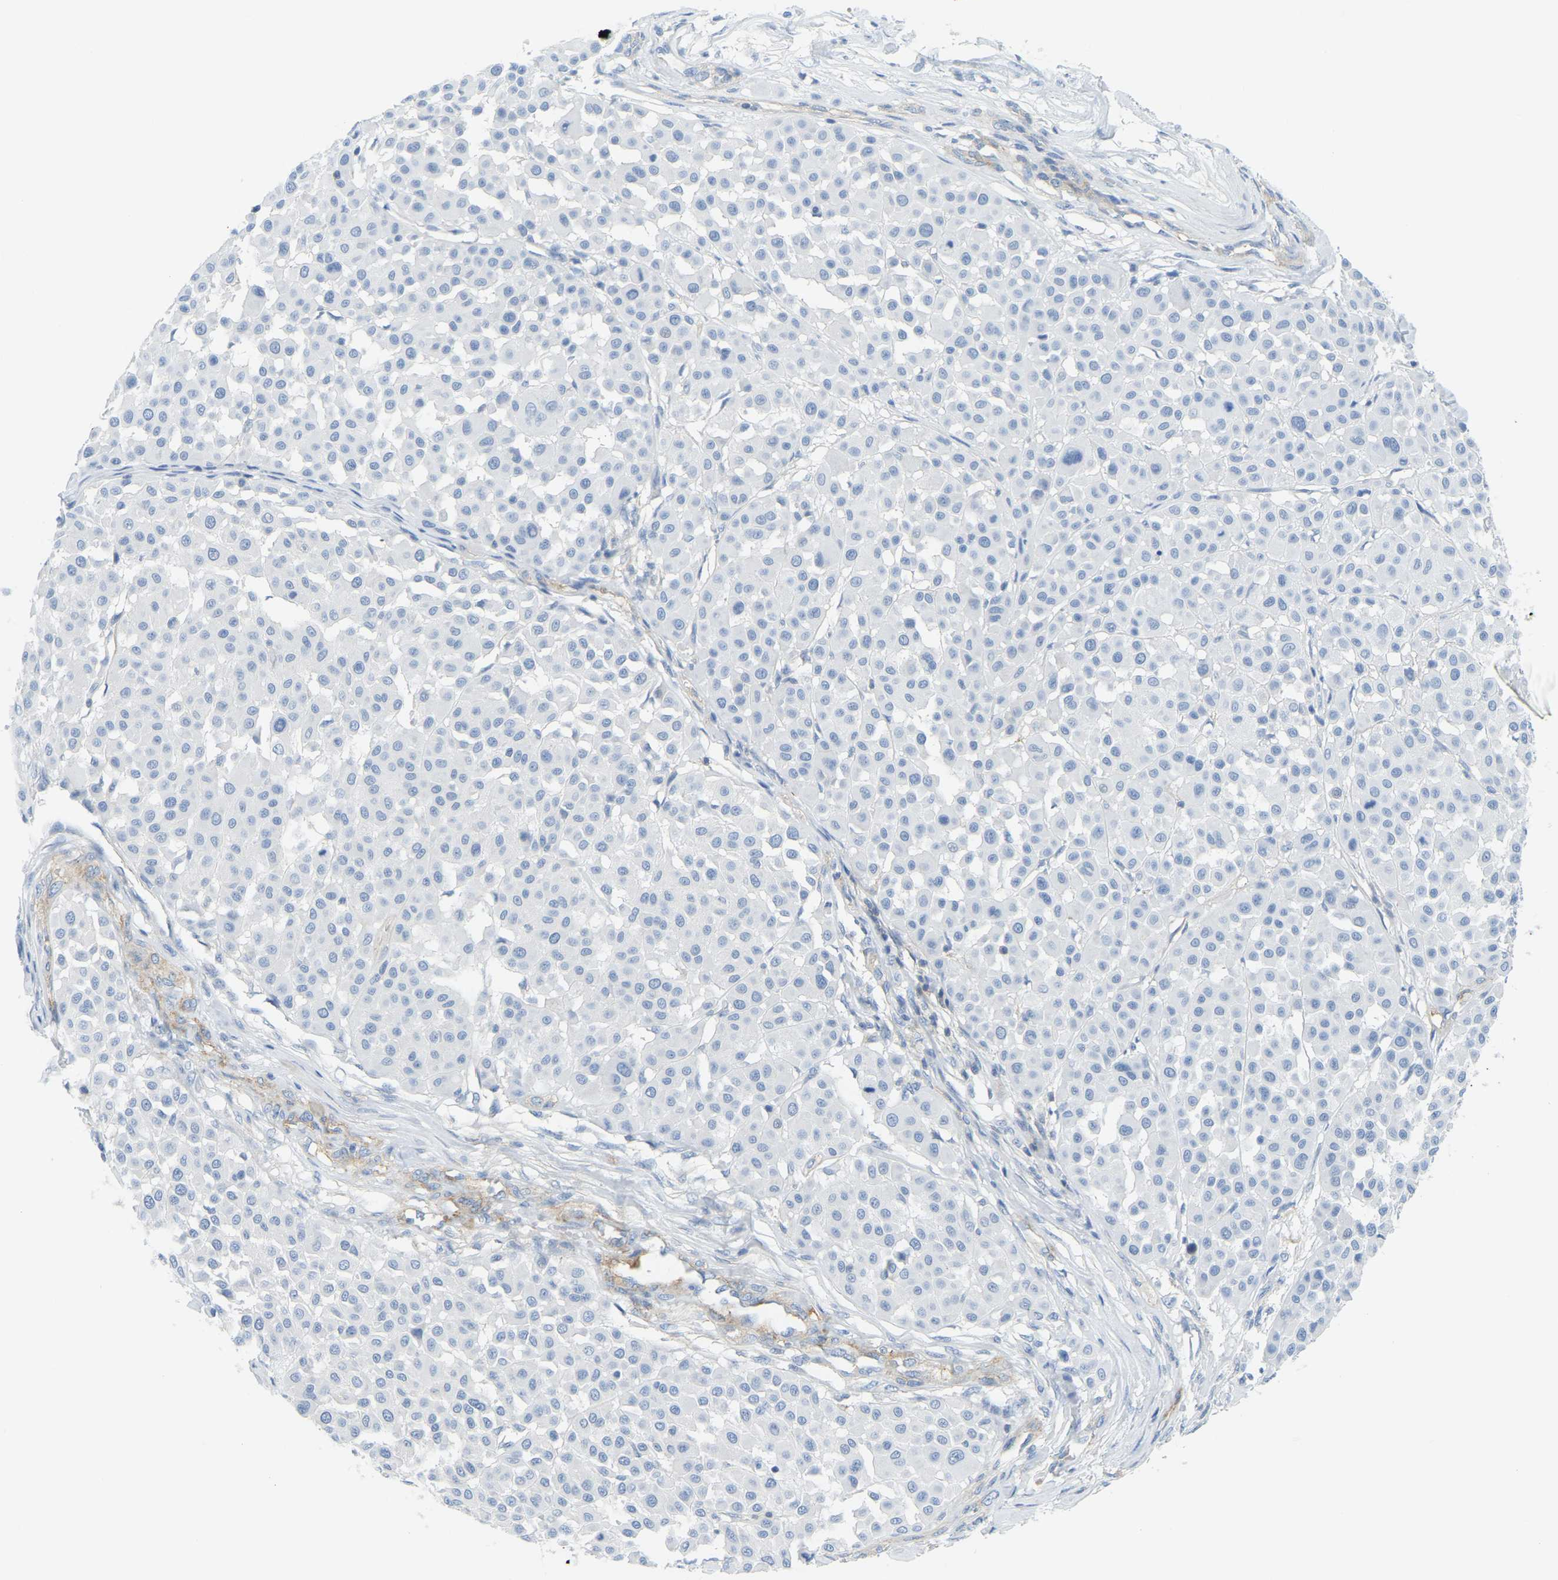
{"staining": {"intensity": "negative", "quantity": "none", "location": "none"}, "tissue": "melanoma", "cell_type": "Tumor cells", "image_type": "cancer", "snomed": [{"axis": "morphology", "description": "Malignant melanoma, Metastatic site"}, {"axis": "topography", "description": "Soft tissue"}], "caption": "Micrograph shows no protein expression in tumor cells of malignant melanoma (metastatic site) tissue. (Stains: DAB (3,3'-diaminobenzidine) immunohistochemistry (IHC) with hematoxylin counter stain, Microscopy: brightfield microscopy at high magnification).", "gene": "MYL3", "patient": {"sex": "male", "age": 41}}